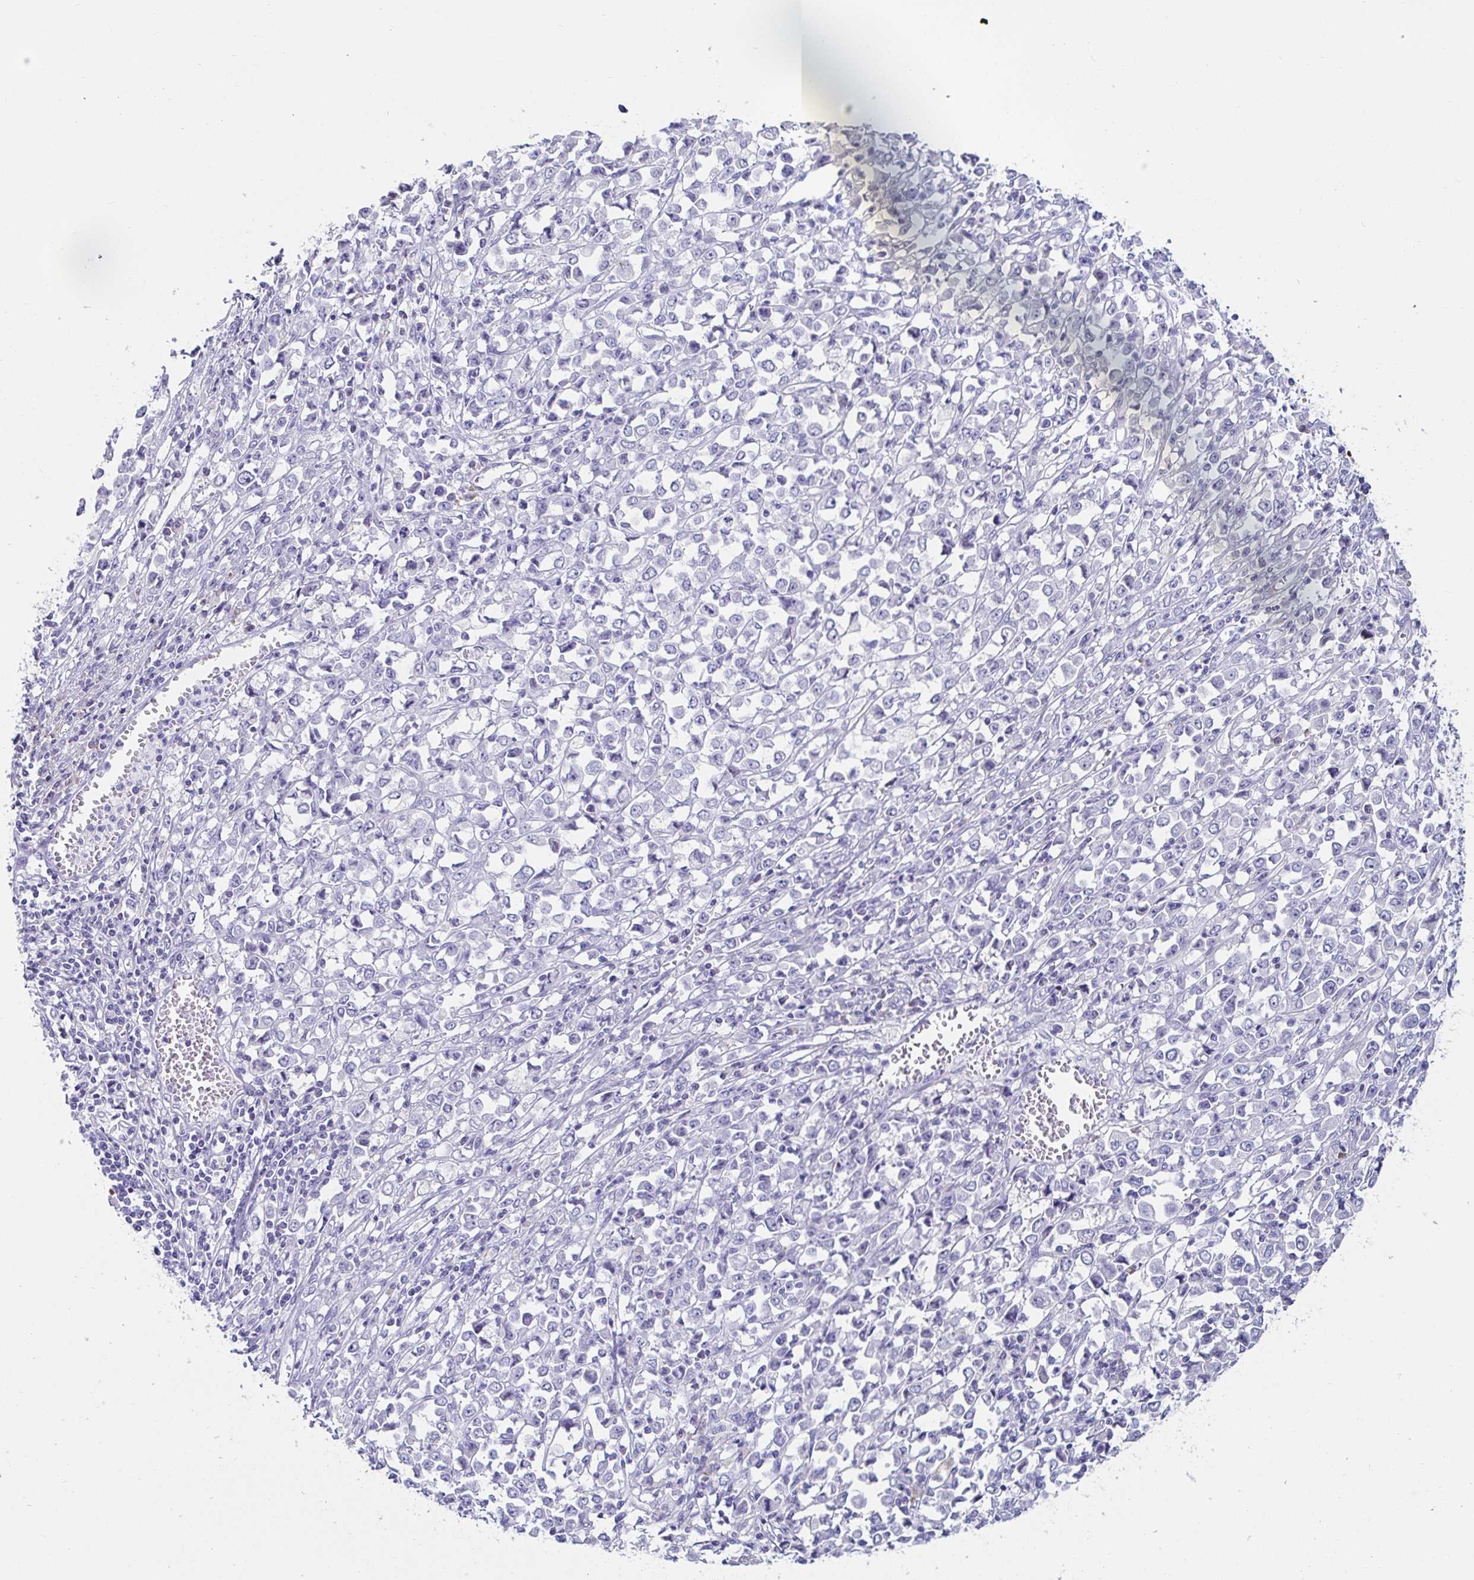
{"staining": {"intensity": "negative", "quantity": "none", "location": "none"}, "tissue": "stomach cancer", "cell_type": "Tumor cells", "image_type": "cancer", "snomed": [{"axis": "morphology", "description": "Adenocarcinoma, NOS"}, {"axis": "topography", "description": "Stomach, upper"}], "caption": "IHC of stomach cancer reveals no expression in tumor cells.", "gene": "C4orf17", "patient": {"sex": "male", "age": 70}}